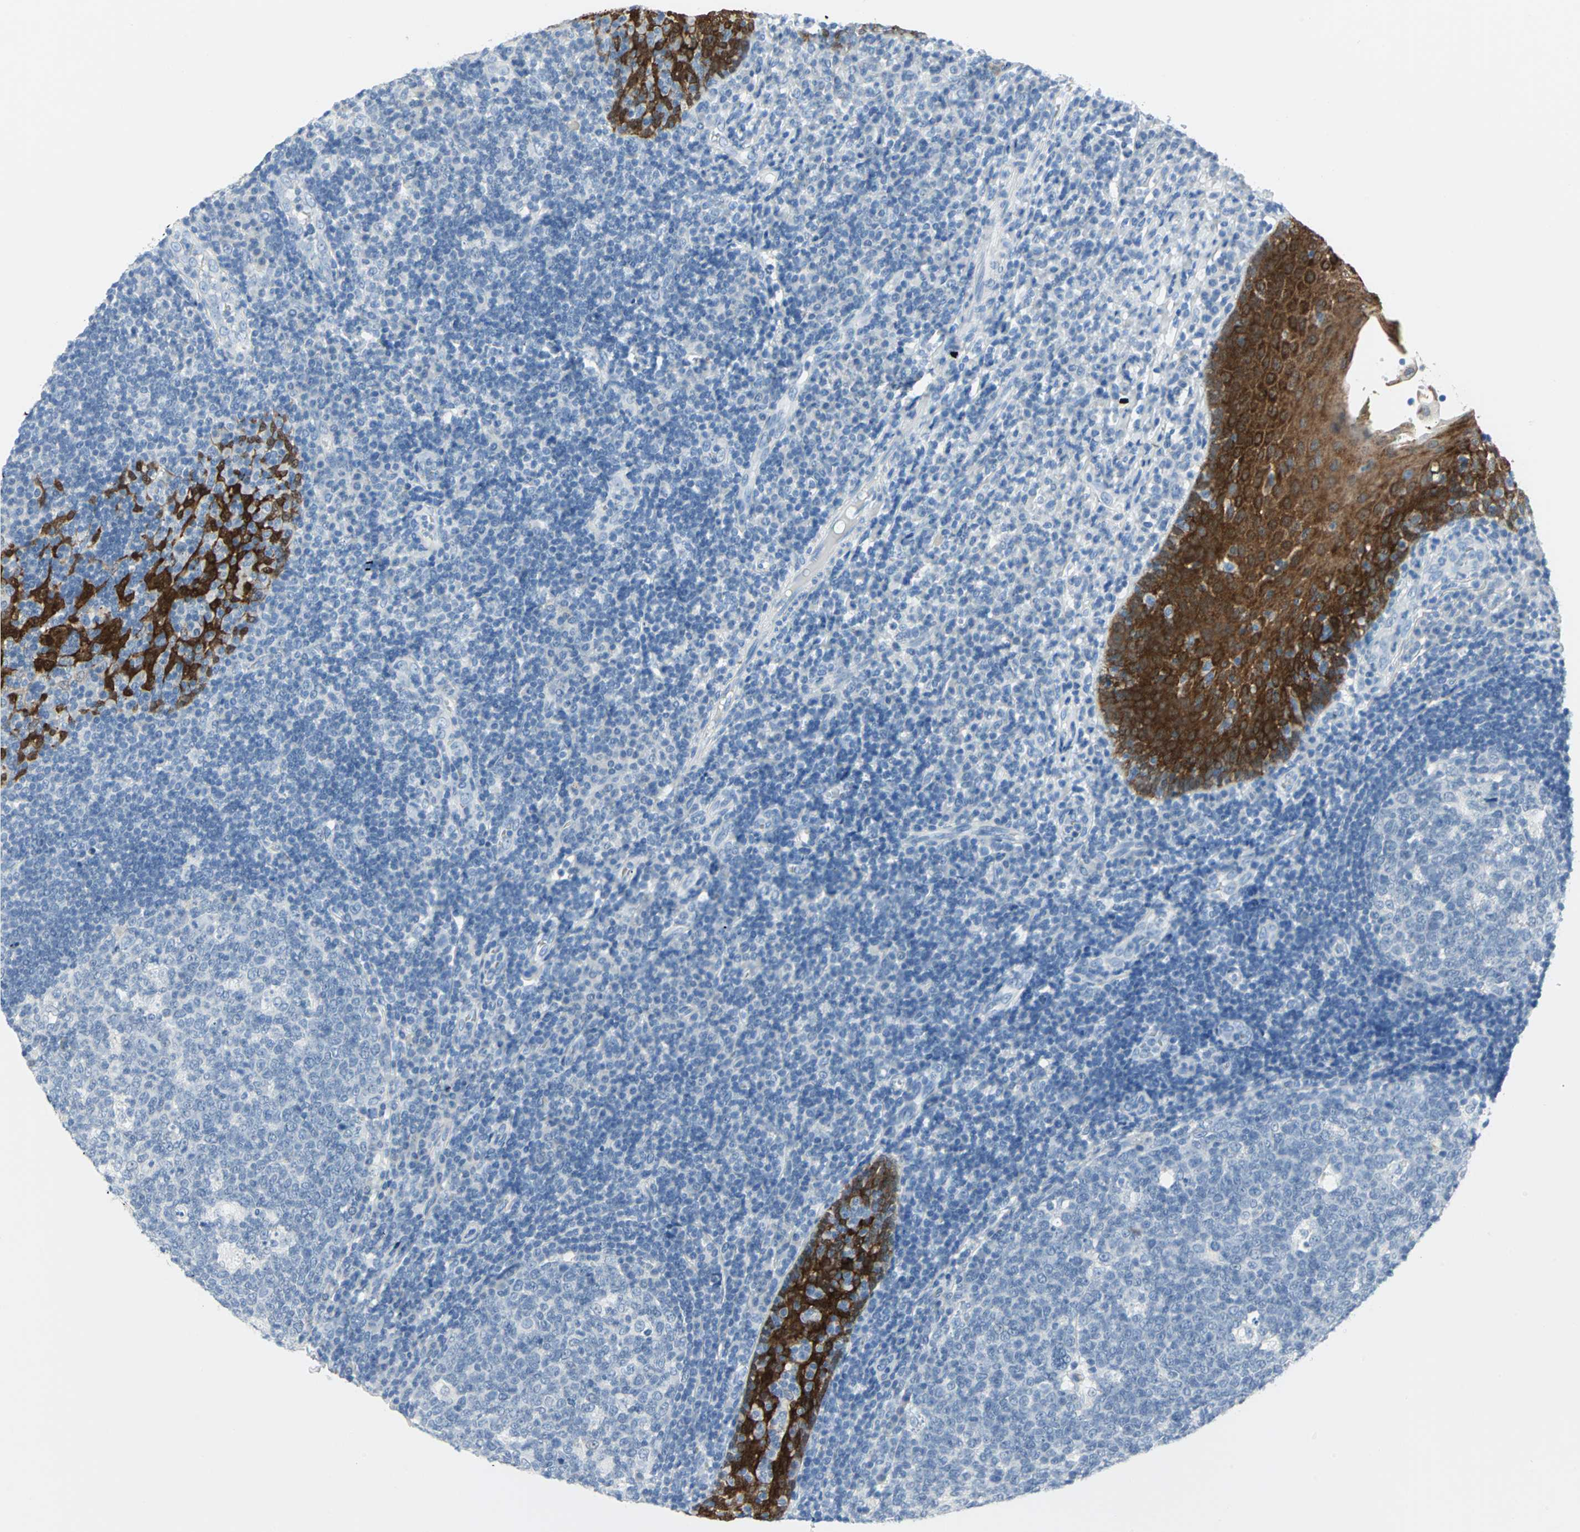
{"staining": {"intensity": "negative", "quantity": "none", "location": "none"}, "tissue": "tonsil", "cell_type": "Germinal center cells", "image_type": "normal", "snomed": [{"axis": "morphology", "description": "Normal tissue, NOS"}, {"axis": "topography", "description": "Tonsil"}], "caption": "Tonsil stained for a protein using immunohistochemistry shows no staining germinal center cells.", "gene": "SFN", "patient": {"sex": "female", "age": 40}}